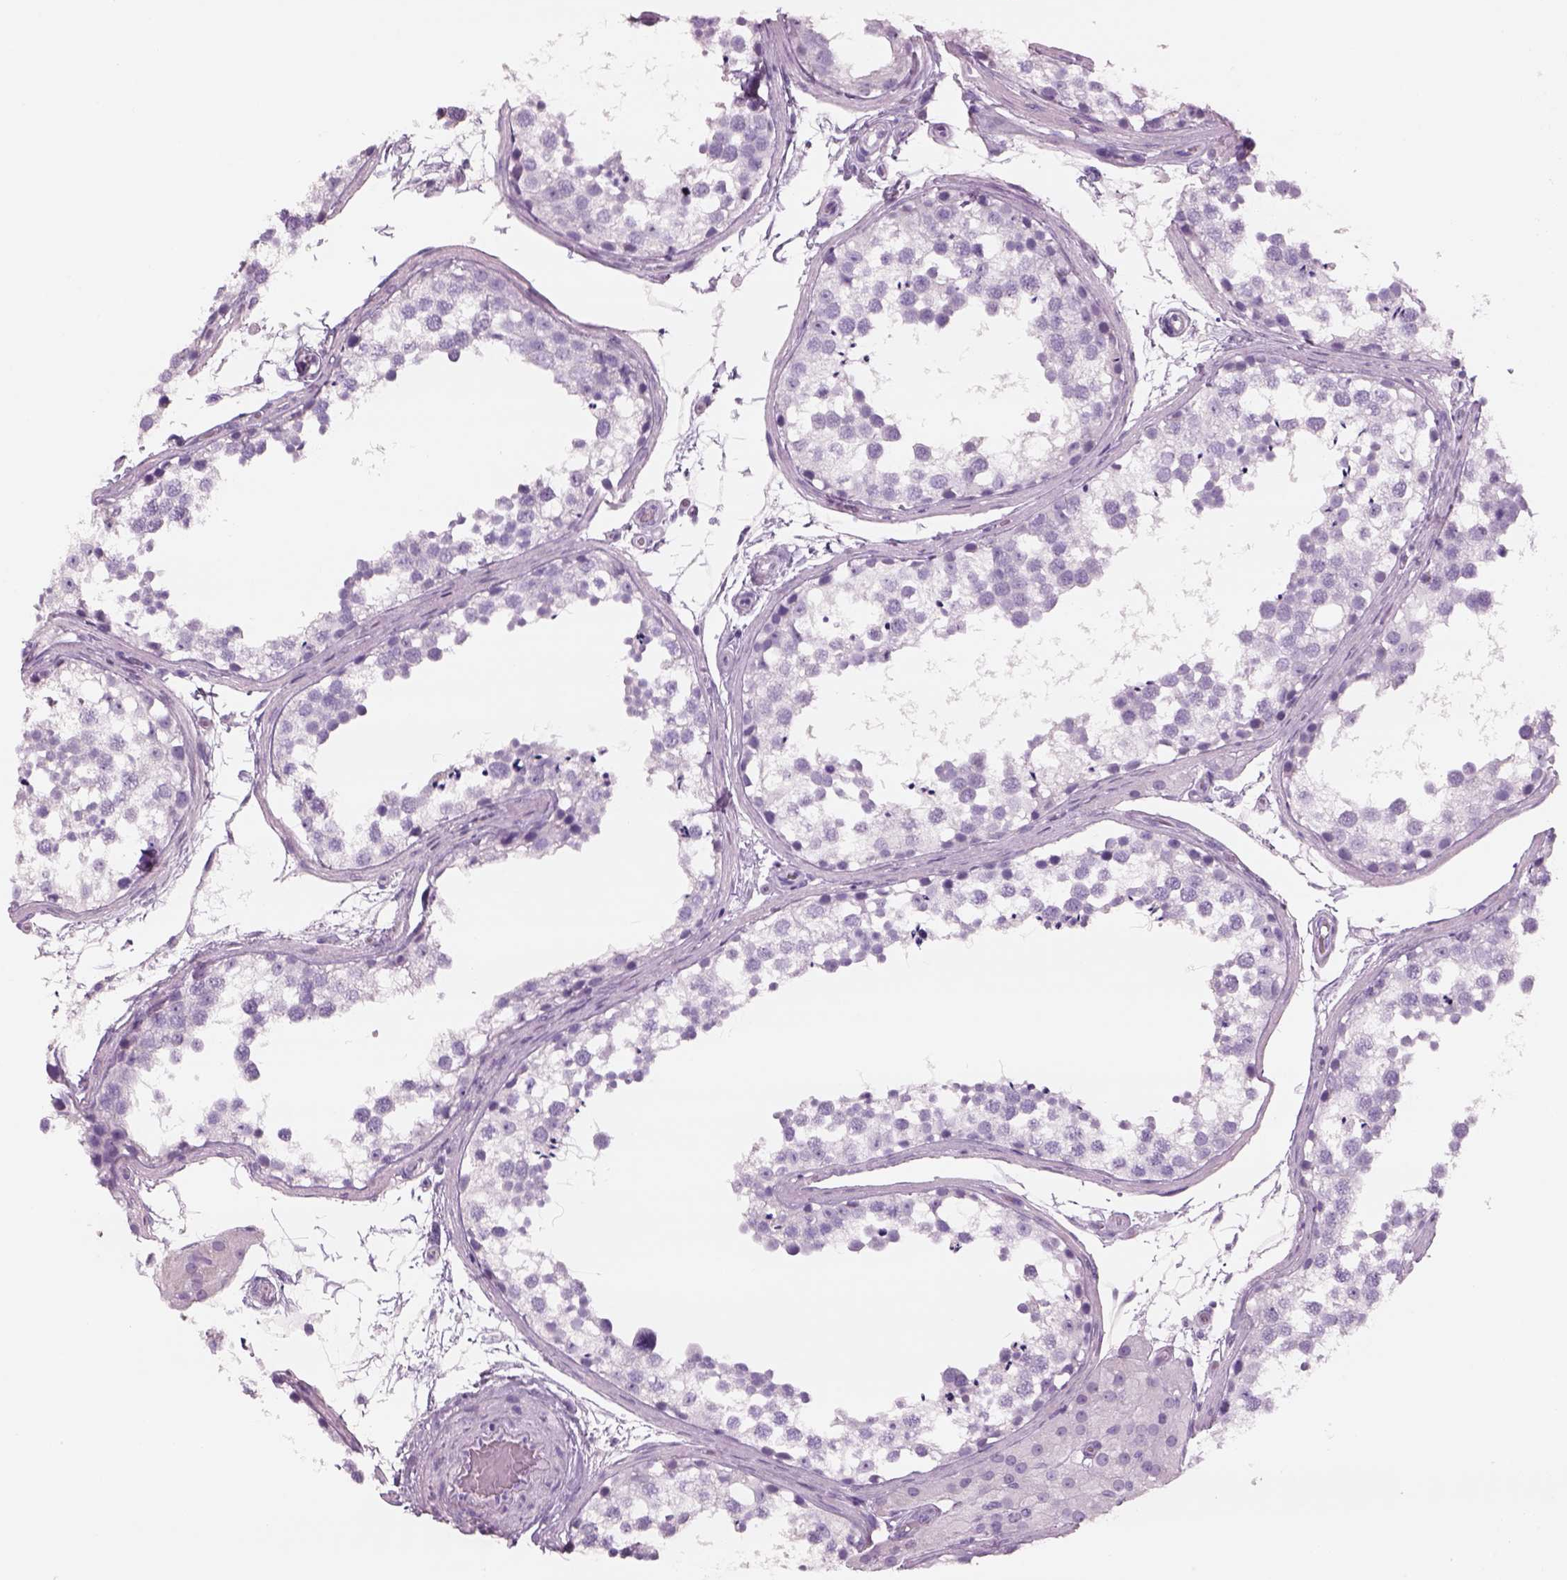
{"staining": {"intensity": "negative", "quantity": "none", "location": "none"}, "tissue": "testis", "cell_type": "Cells in seminiferous ducts", "image_type": "normal", "snomed": [{"axis": "morphology", "description": "Normal tissue, NOS"}, {"axis": "morphology", "description": "Seminoma, NOS"}, {"axis": "topography", "description": "Testis"}], "caption": "This is a histopathology image of immunohistochemistry (IHC) staining of unremarkable testis, which shows no staining in cells in seminiferous ducts.", "gene": "RHO", "patient": {"sex": "male", "age": 65}}